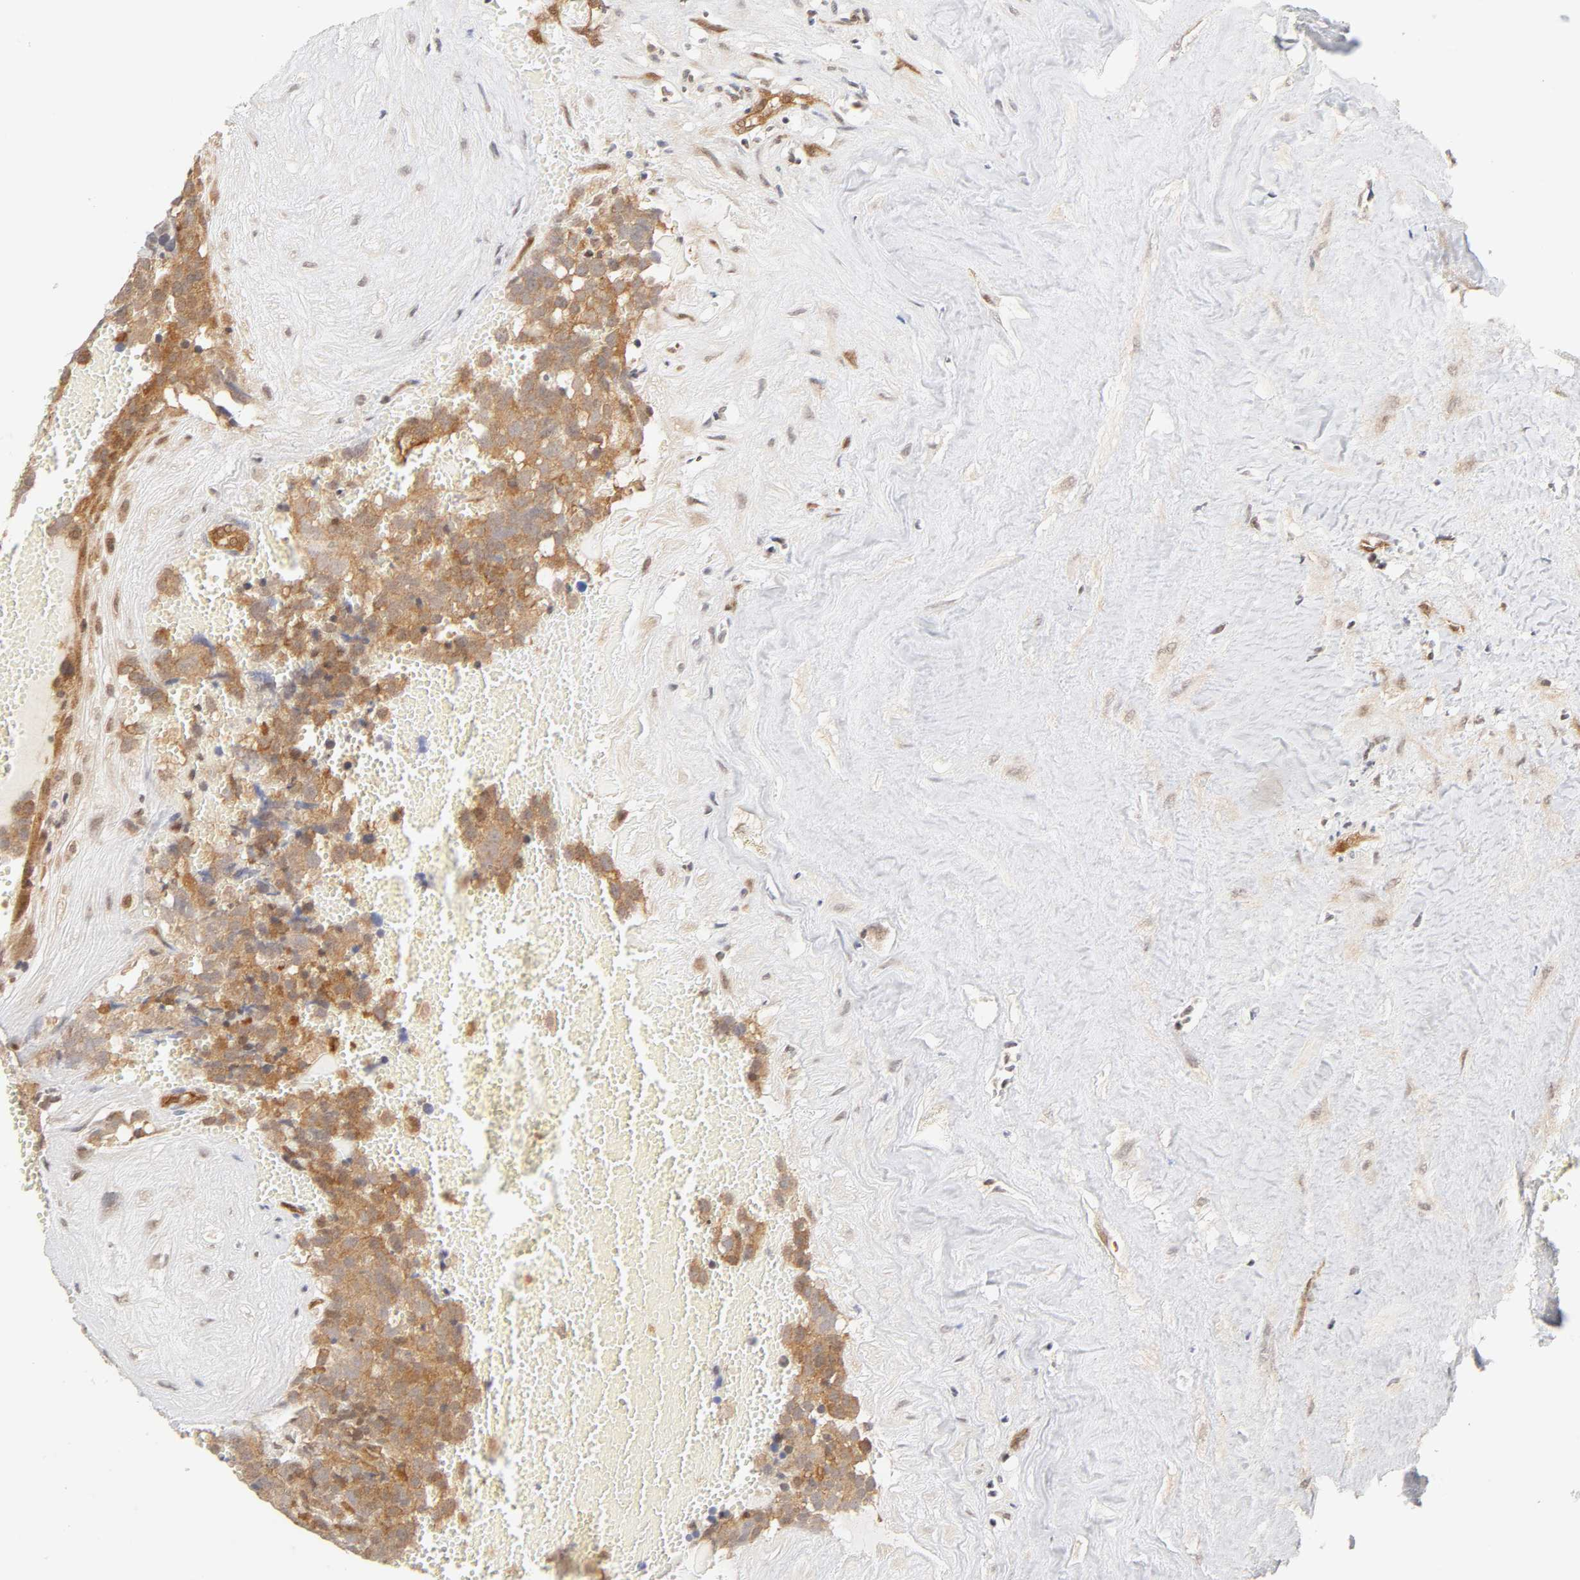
{"staining": {"intensity": "moderate", "quantity": ">75%", "location": "cytoplasmic/membranous"}, "tissue": "testis cancer", "cell_type": "Tumor cells", "image_type": "cancer", "snomed": [{"axis": "morphology", "description": "Seminoma, NOS"}, {"axis": "topography", "description": "Testis"}], "caption": "Moderate cytoplasmic/membranous protein positivity is seen in approximately >75% of tumor cells in testis cancer.", "gene": "CDC37", "patient": {"sex": "male", "age": 71}}